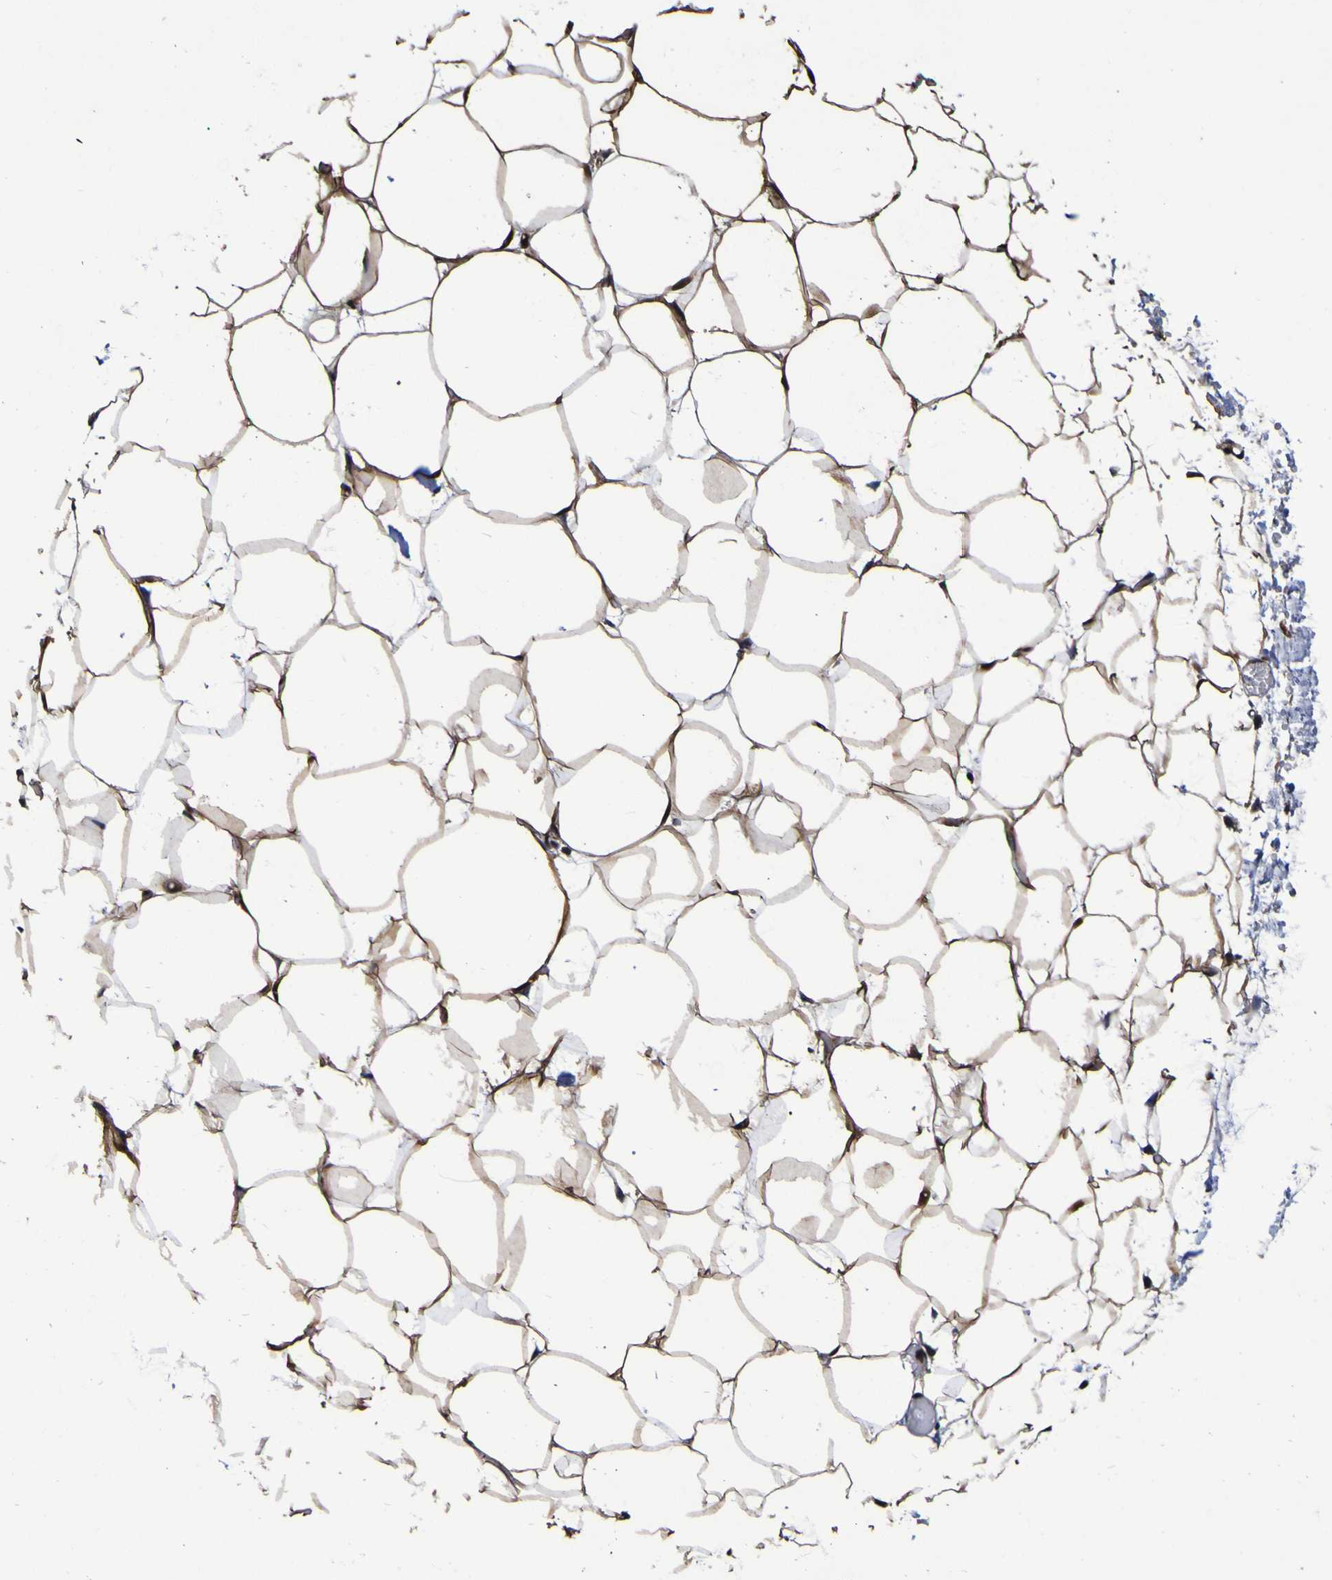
{"staining": {"intensity": "moderate", "quantity": ">75%", "location": "cytoplasmic/membranous"}, "tissue": "adipose tissue", "cell_type": "Adipocytes", "image_type": "normal", "snomed": [{"axis": "morphology", "description": "Normal tissue, NOS"}, {"axis": "topography", "description": "Breast"}, {"axis": "topography", "description": "Adipose tissue"}], "caption": "About >75% of adipocytes in unremarkable adipose tissue show moderate cytoplasmic/membranous protein expression as visualized by brown immunohistochemical staining.", "gene": "MGLL", "patient": {"sex": "female", "age": 25}}